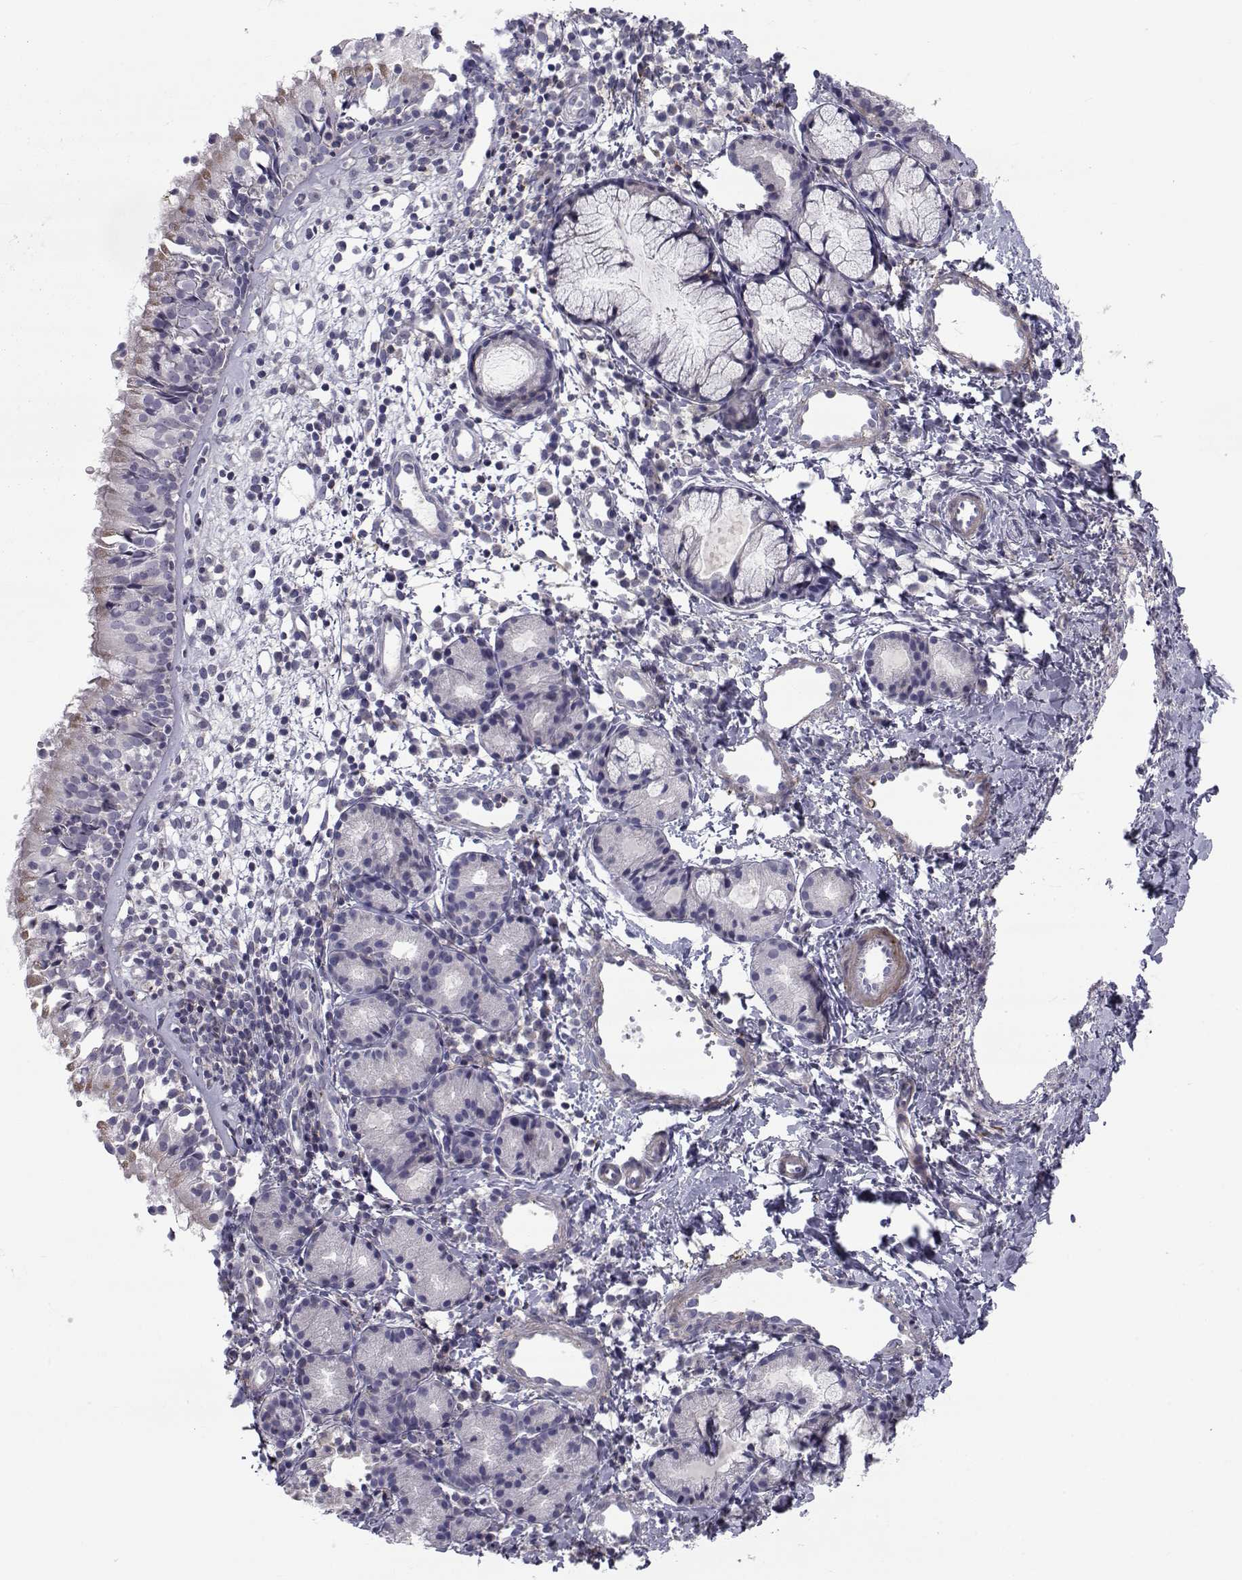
{"staining": {"intensity": "weak", "quantity": "<25%", "location": "cytoplasmic/membranous"}, "tissue": "nasopharynx", "cell_type": "Respiratory epithelial cells", "image_type": "normal", "snomed": [{"axis": "morphology", "description": "Normal tissue, NOS"}, {"axis": "topography", "description": "Nasopharynx"}], "caption": "Respiratory epithelial cells are negative for brown protein staining in normal nasopharynx. The staining was performed using DAB to visualize the protein expression in brown, while the nuclei were stained in blue with hematoxylin (Magnification: 20x).", "gene": "LRRC27", "patient": {"sex": "male", "age": 9}}